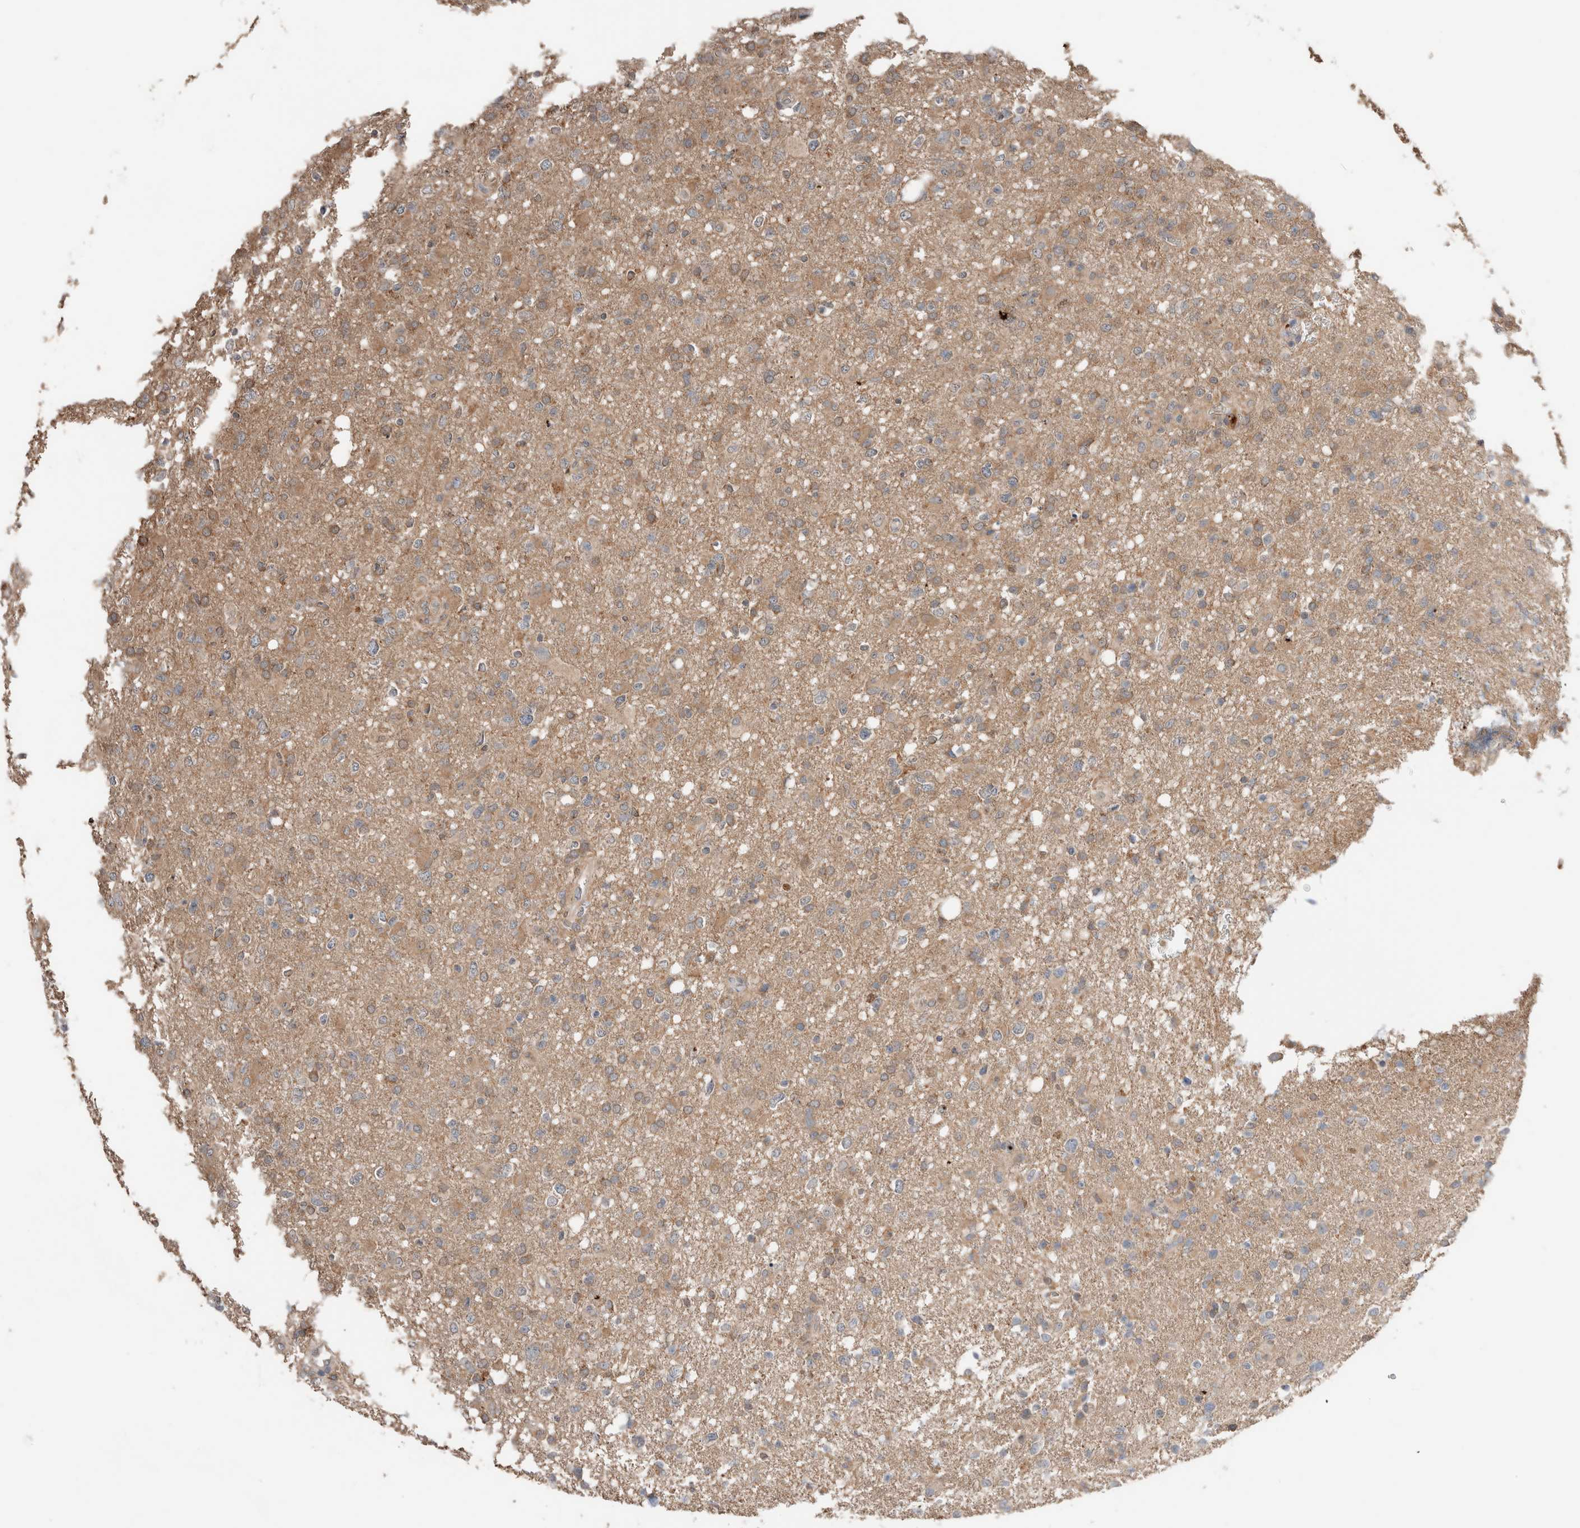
{"staining": {"intensity": "weak", "quantity": "25%-75%", "location": "cytoplasmic/membranous"}, "tissue": "glioma", "cell_type": "Tumor cells", "image_type": "cancer", "snomed": [{"axis": "morphology", "description": "Glioma, malignant, High grade"}, {"axis": "topography", "description": "Brain"}], "caption": "Immunohistochemical staining of malignant high-grade glioma reveals weak cytoplasmic/membranous protein positivity in about 25%-75% of tumor cells.", "gene": "ERAP2", "patient": {"sex": "female", "age": 57}}